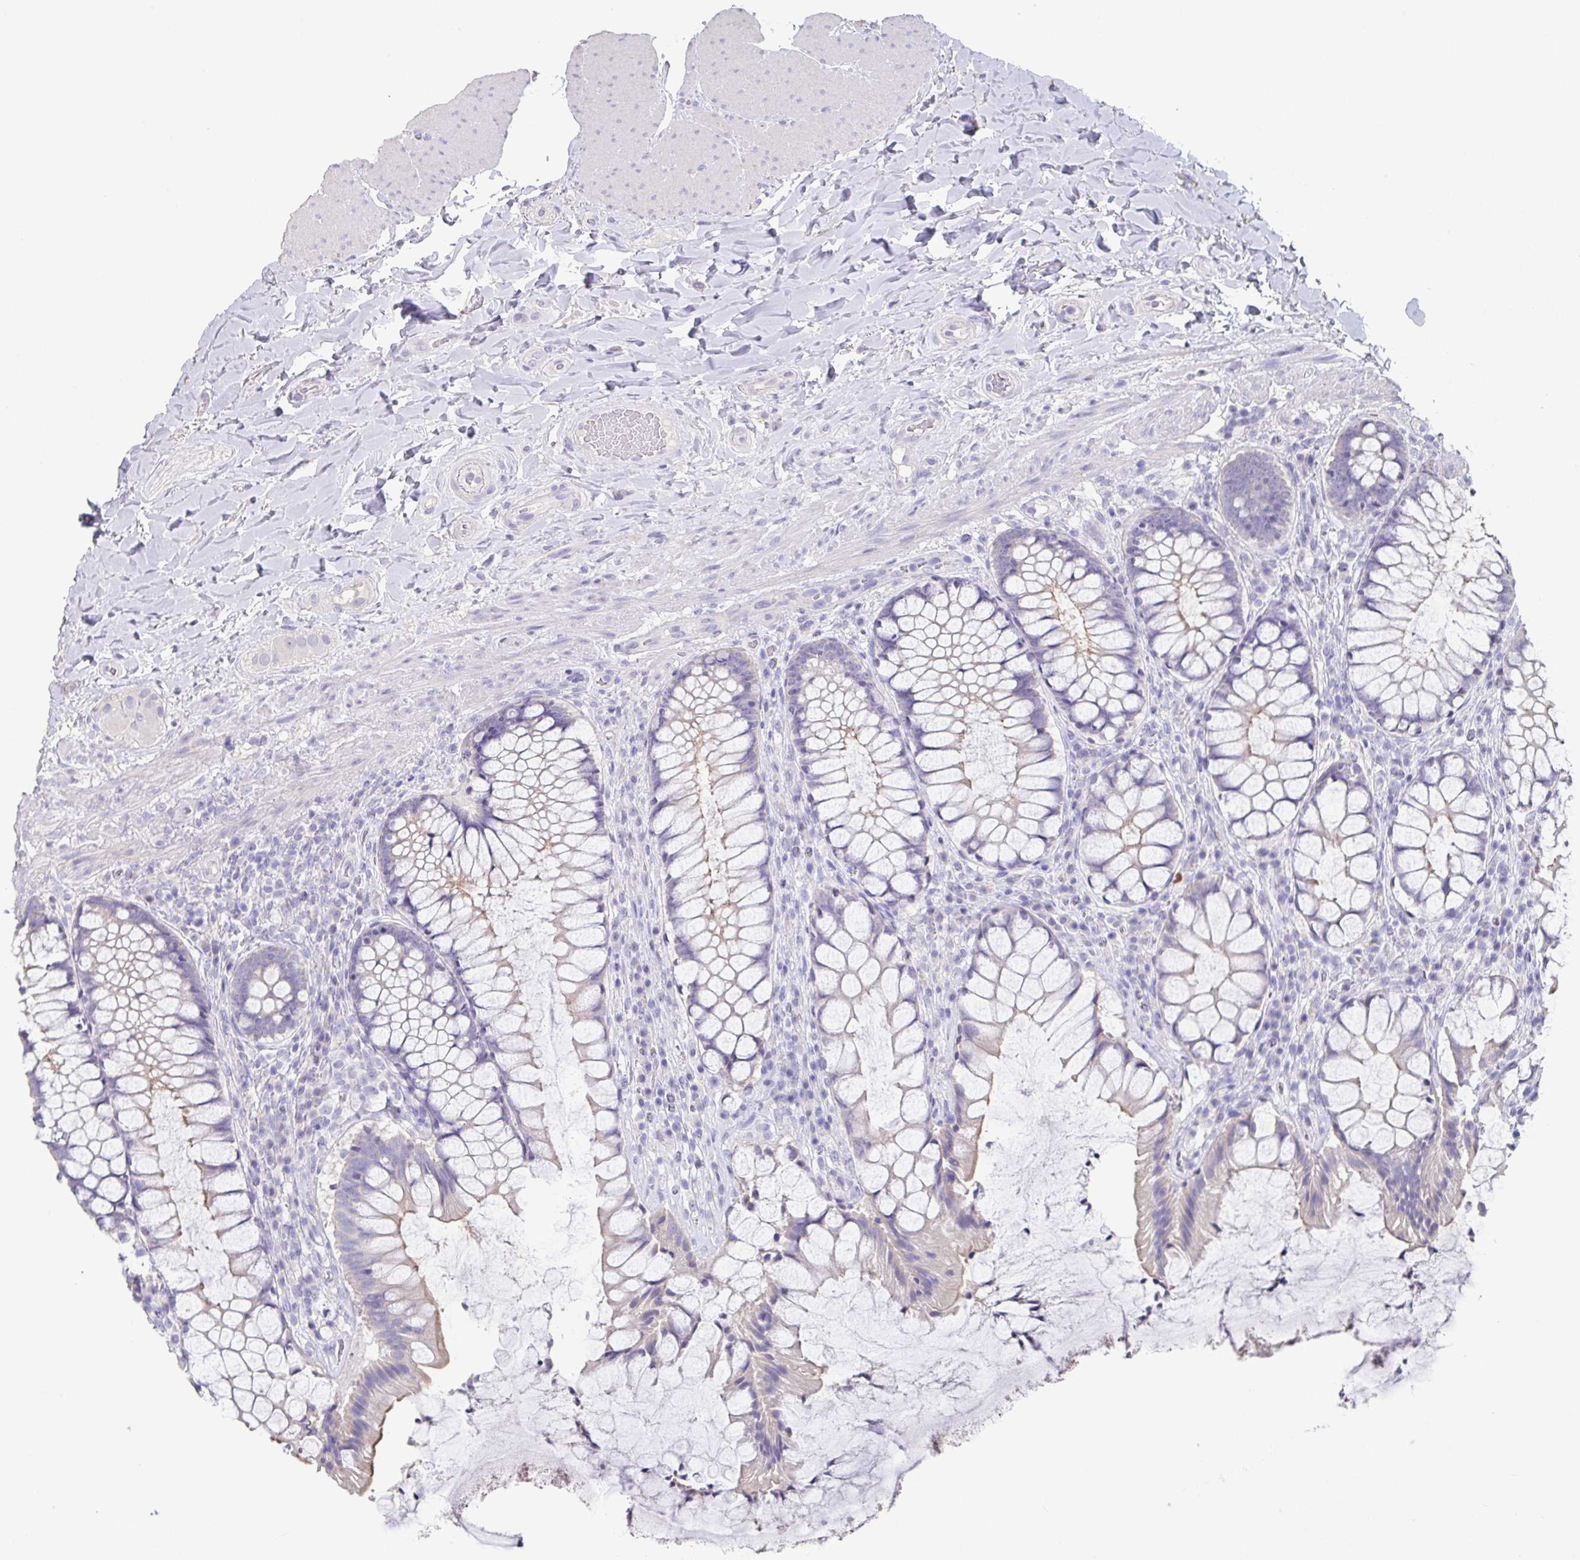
{"staining": {"intensity": "weak", "quantity": "<25%", "location": "cytoplasmic/membranous"}, "tissue": "rectum", "cell_type": "Glandular cells", "image_type": "normal", "snomed": [{"axis": "morphology", "description": "Normal tissue, NOS"}, {"axis": "topography", "description": "Rectum"}], "caption": "IHC micrograph of benign rectum stained for a protein (brown), which demonstrates no staining in glandular cells.", "gene": "SLC44A4", "patient": {"sex": "female", "age": 58}}